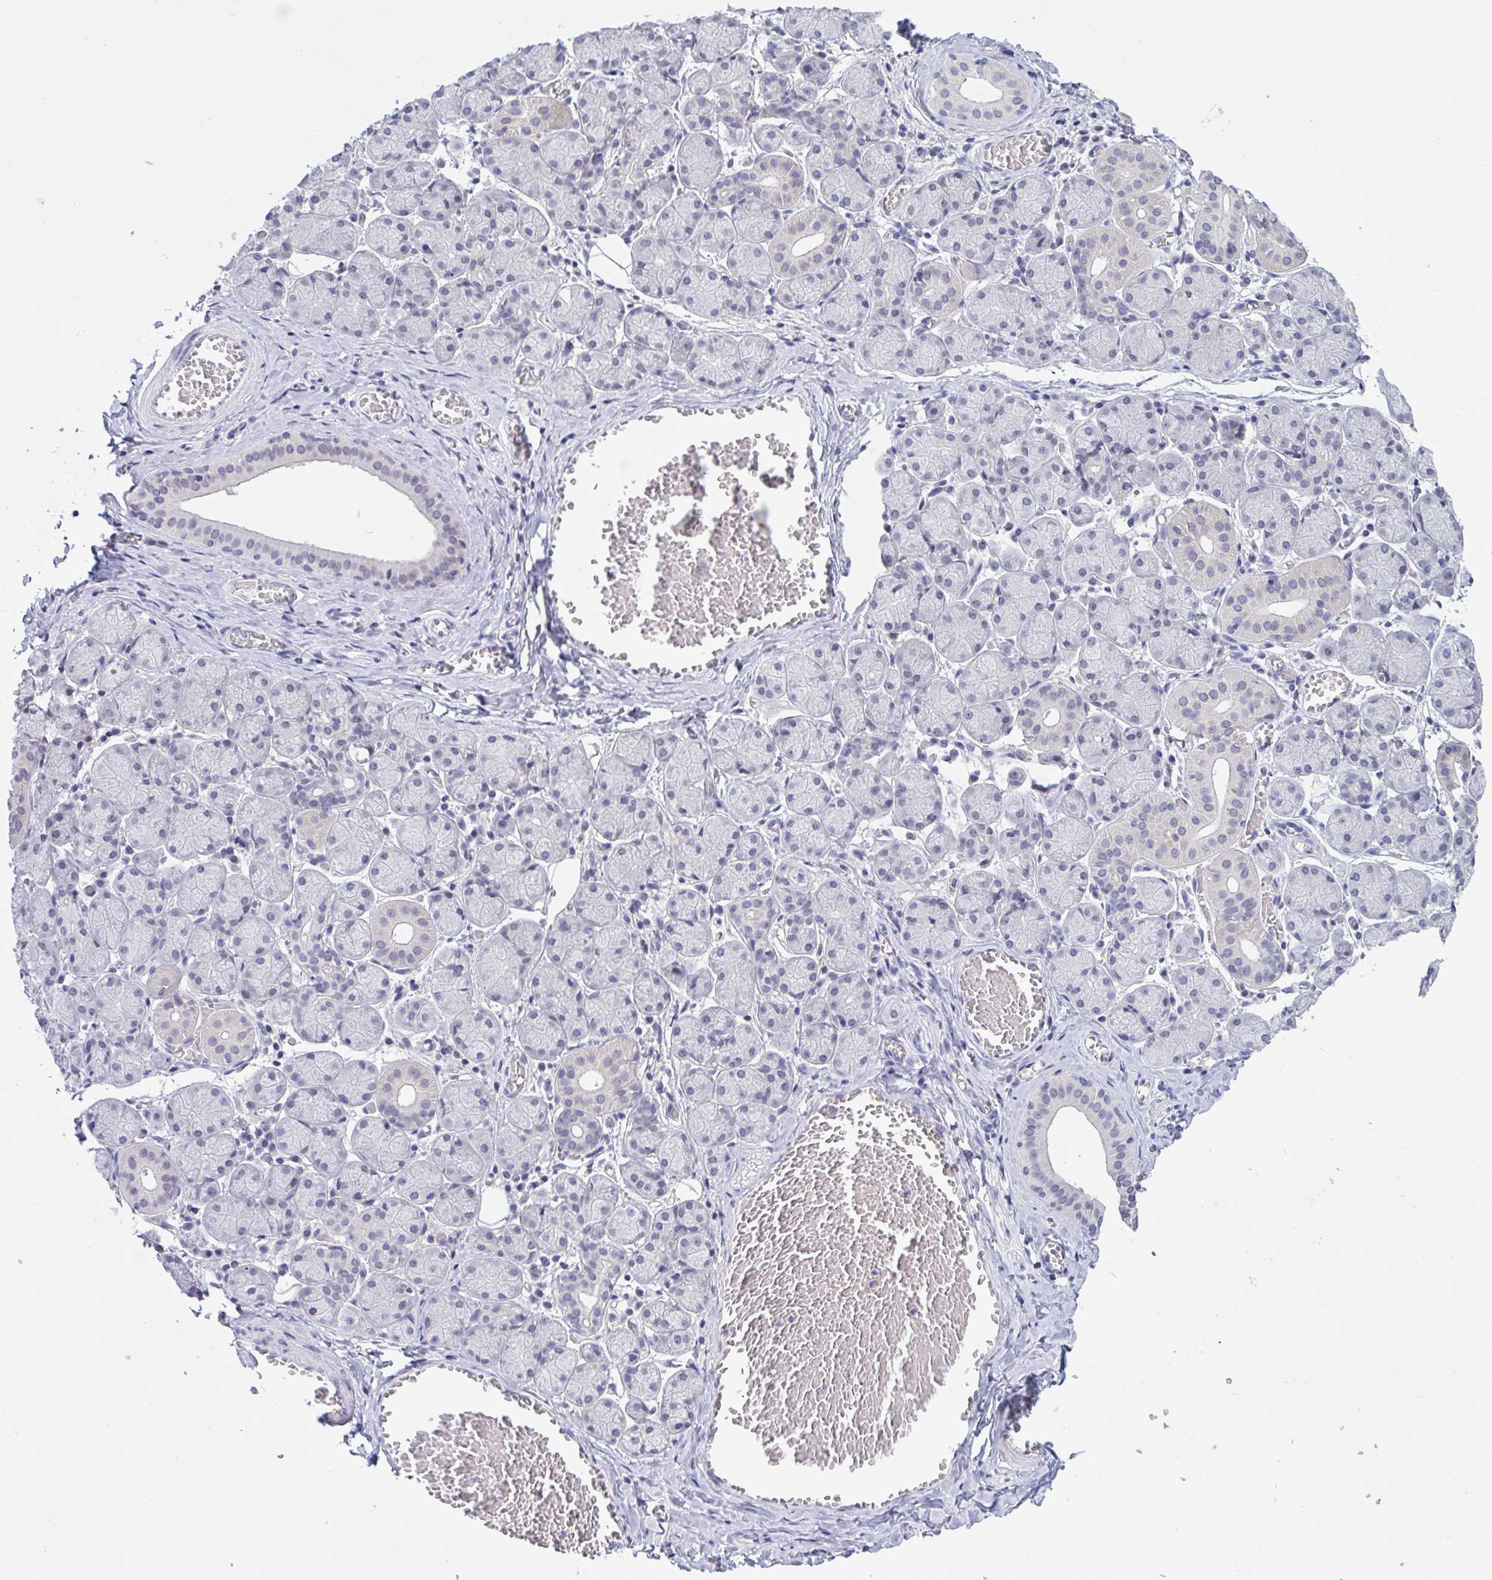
{"staining": {"intensity": "negative", "quantity": "none", "location": "none"}, "tissue": "salivary gland", "cell_type": "Glandular cells", "image_type": "normal", "snomed": [{"axis": "morphology", "description": "Normal tissue, NOS"}, {"axis": "topography", "description": "Salivary gland"}], "caption": "There is no significant staining in glandular cells of salivary gland. Brightfield microscopy of IHC stained with DAB (3,3'-diaminobenzidine) (brown) and hematoxylin (blue), captured at high magnification.", "gene": "SERPINB13", "patient": {"sex": "female", "age": 24}}